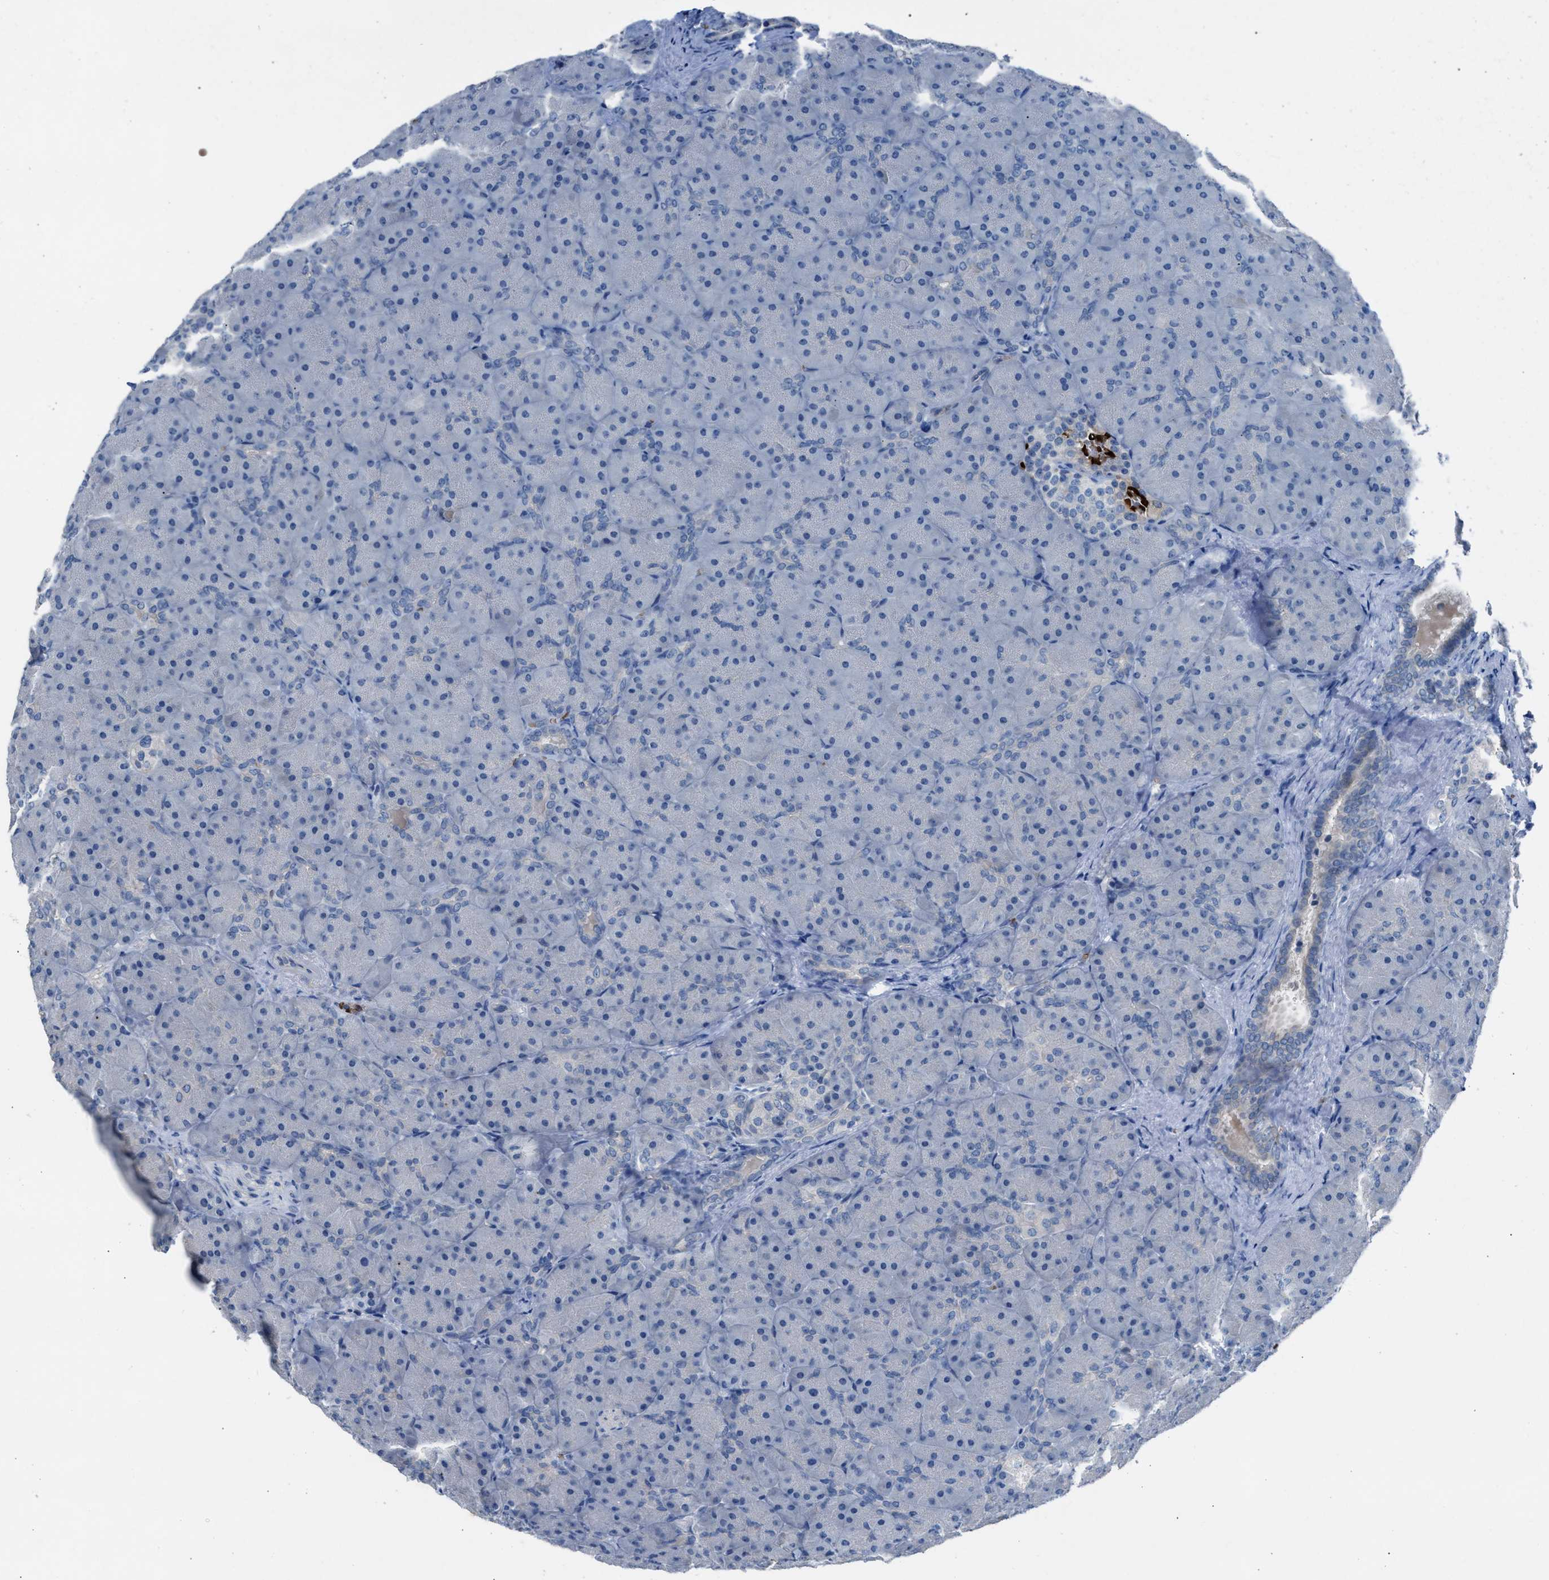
{"staining": {"intensity": "negative", "quantity": "none", "location": "none"}, "tissue": "pancreas", "cell_type": "Exocrine glandular cells", "image_type": "normal", "snomed": [{"axis": "morphology", "description": "Normal tissue, NOS"}, {"axis": "topography", "description": "Pancreas"}], "caption": "A histopathology image of human pancreas is negative for staining in exocrine glandular cells. The staining is performed using DAB brown chromogen with nuclei counter-stained in using hematoxylin.", "gene": "CFAP77", "patient": {"sex": "male", "age": 66}}